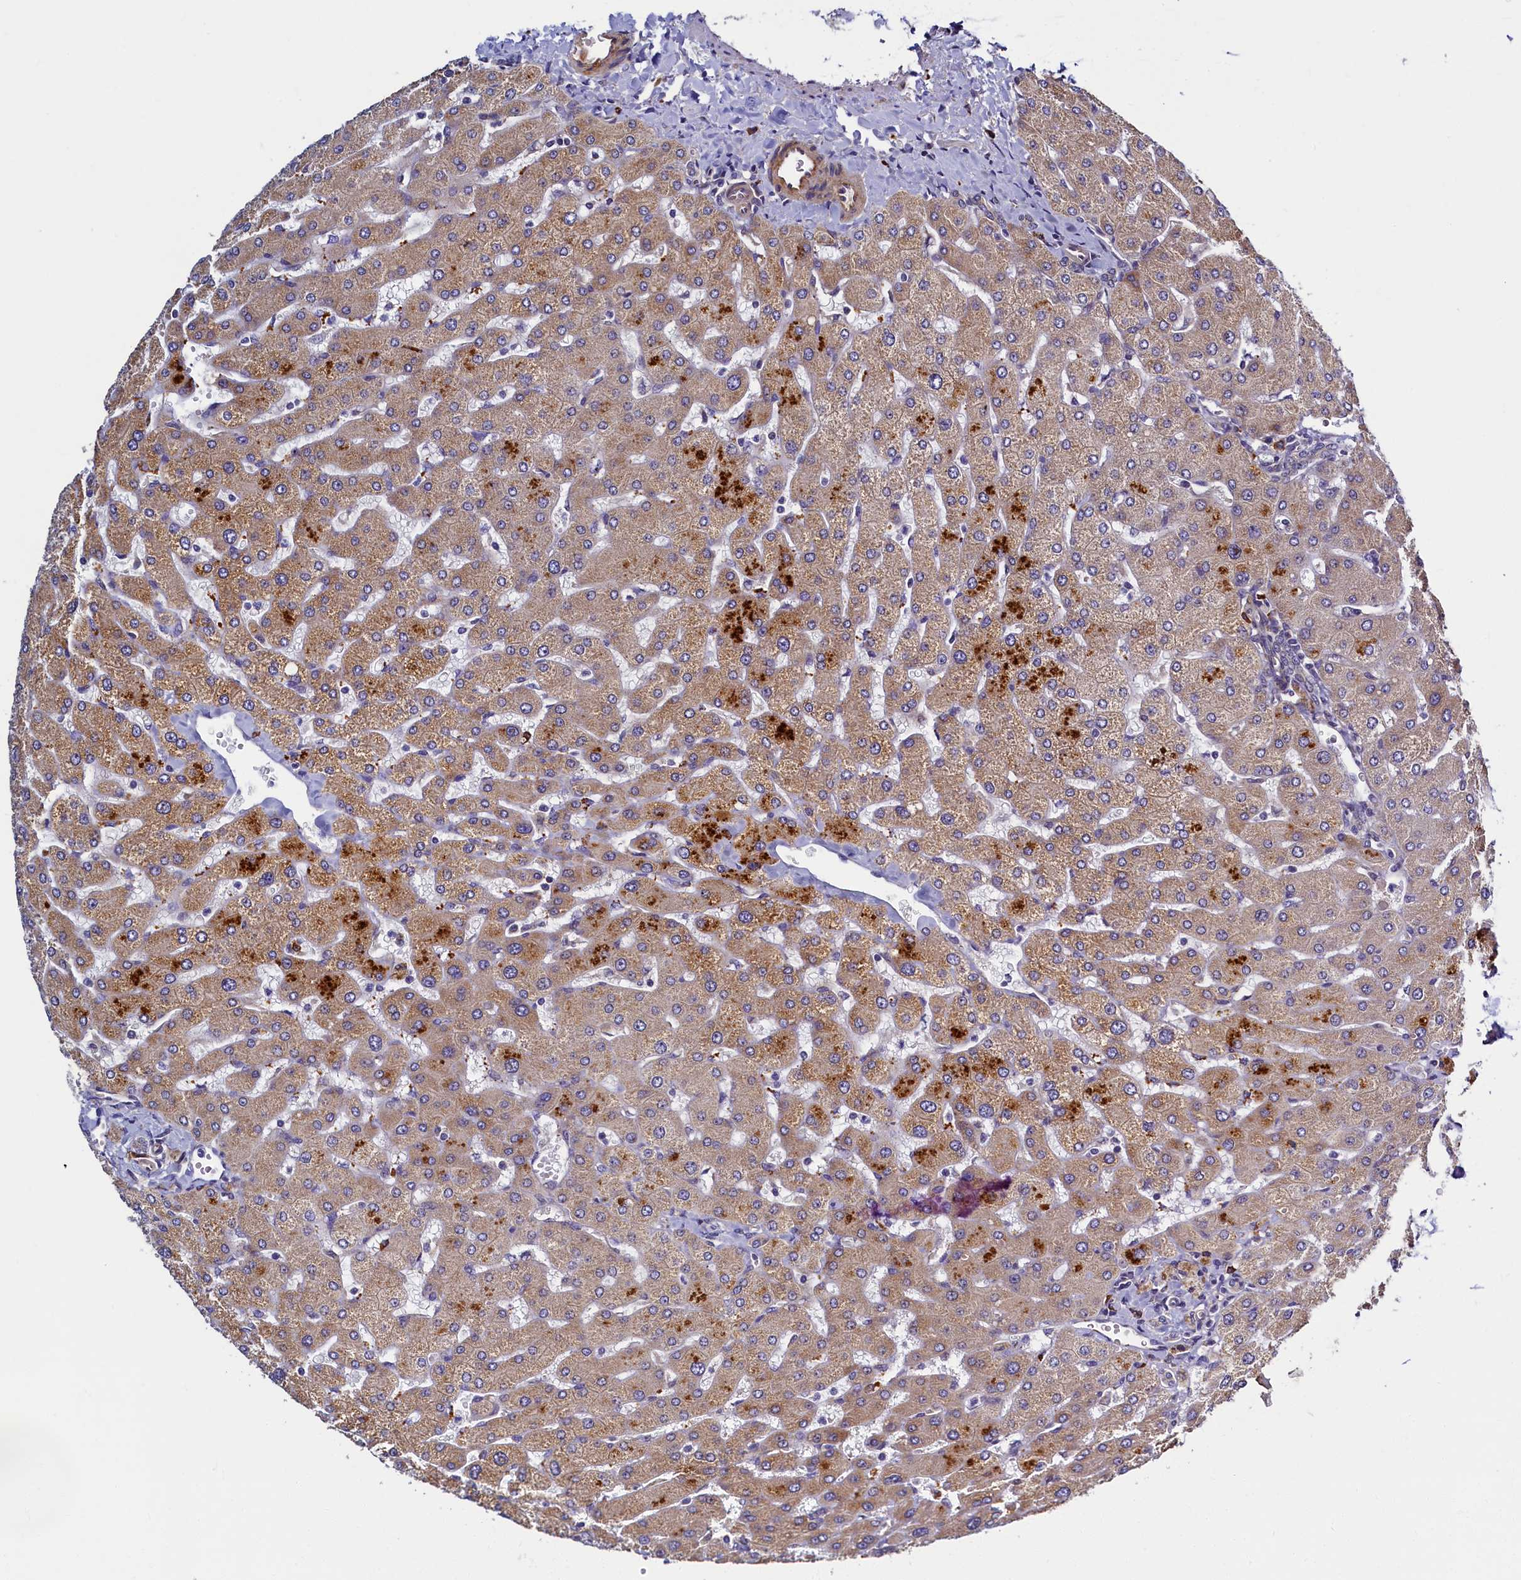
{"staining": {"intensity": "negative", "quantity": "none", "location": "none"}, "tissue": "liver", "cell_type": "Cholangiocytes", "image_type": "normal", "snomed": [{"axis": "morphology", "description": "Normal tissue, NOS"}, {"axis": "topography", "description": "Liver"}], "caption": "The micrograph displays no significant expression in cholangiocytes of liver.", "gene": "SLC16A14", "patient": {"sex": "male", "age": 55}}